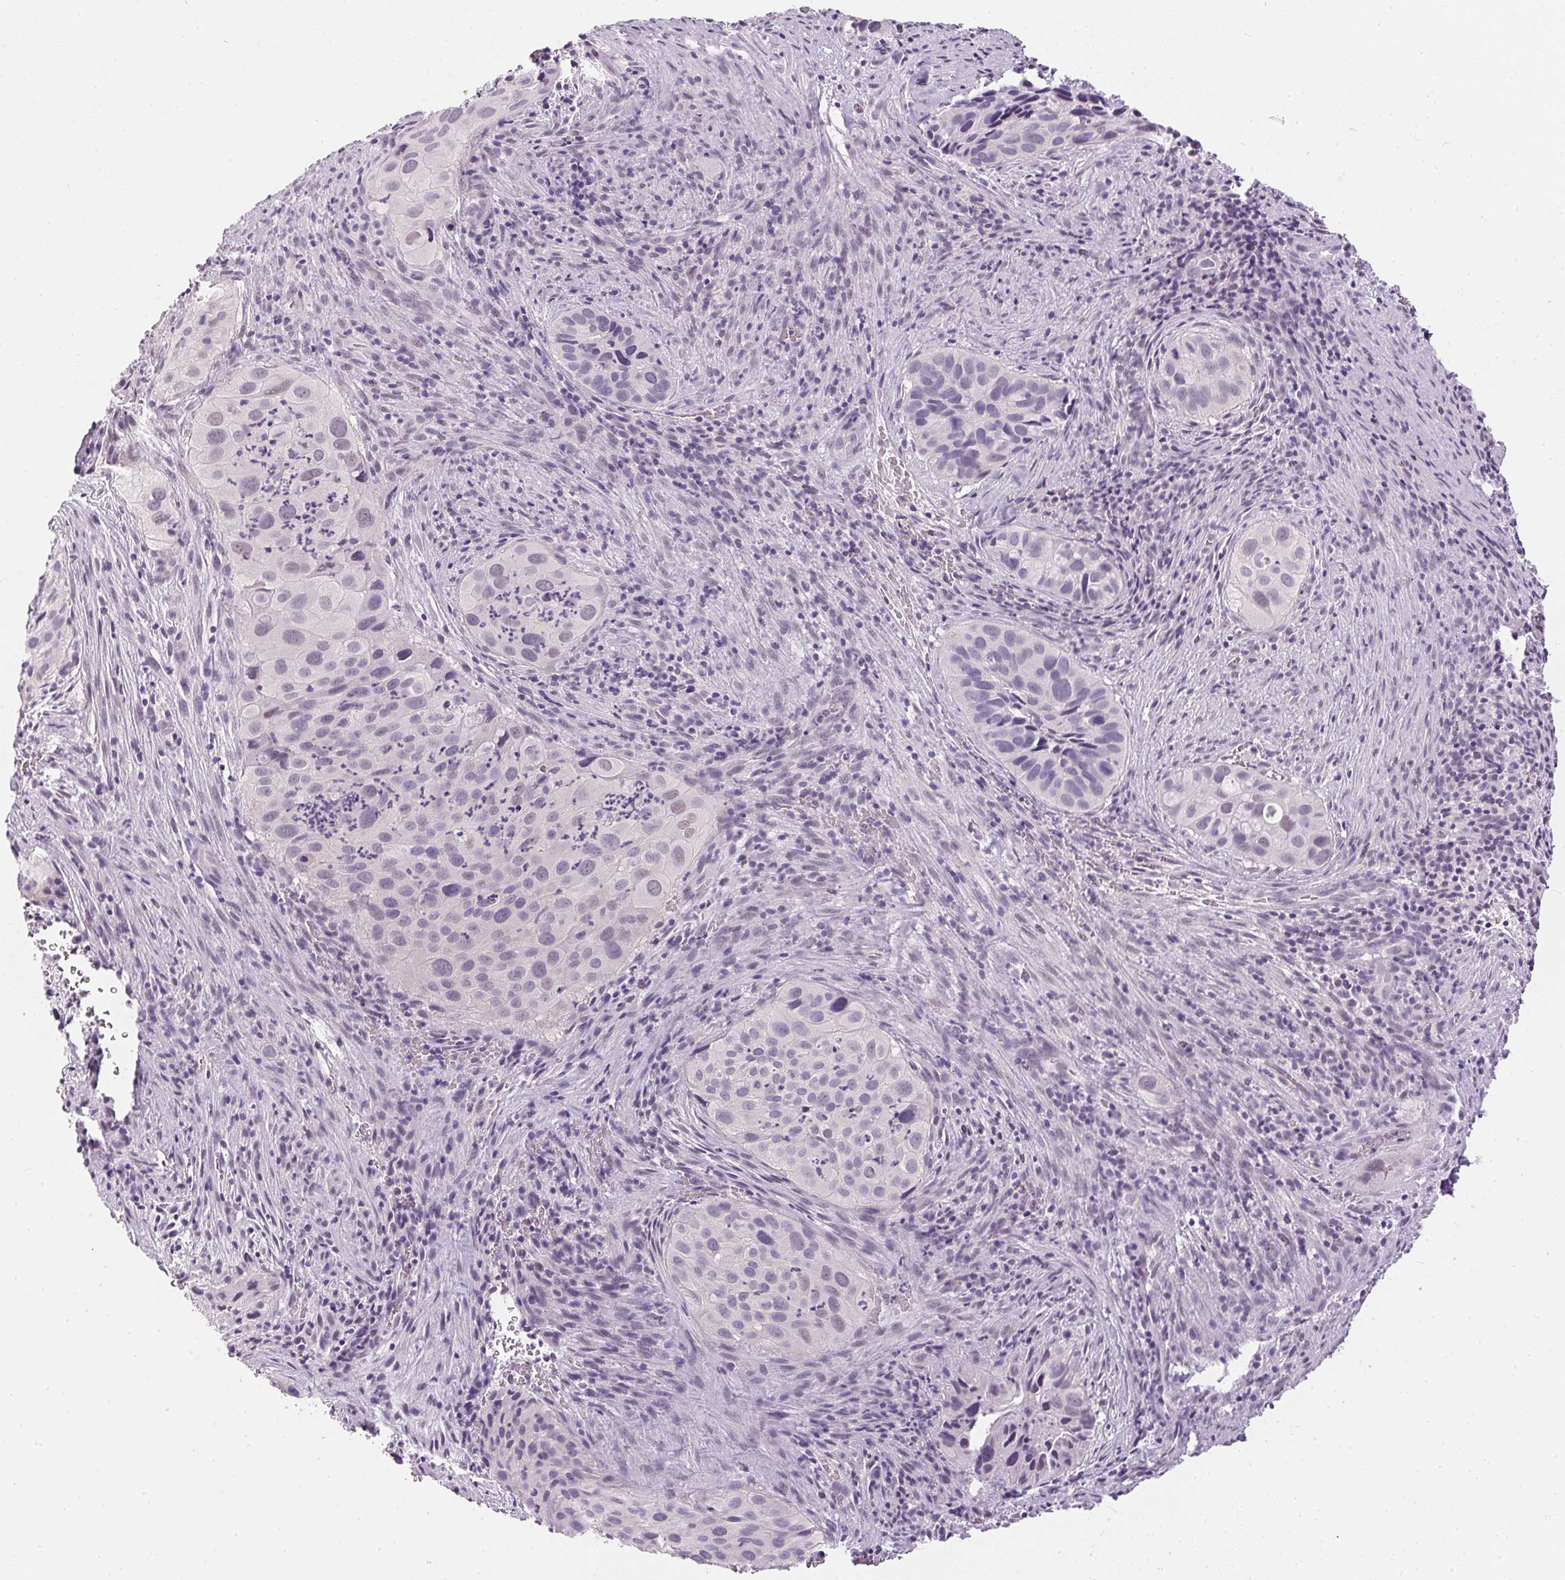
{"staining": {"intensity": "negative", "quantity": "none", "location": "none"}, "tissue": "cervical cancer", "cell_type": "Tumor cells", "image_type": "cancer", "snomed": [{"axis": "morphology", "description": "Squamous cell carcinoma, NOS"}, {"axis": "topography", "description": "Cervix"}], "caption": "Protein analysis of cervical cancer (squamous cell carcinoma) shows no significant expression in tumor cells.", "gene": "GBP6", "patient": {"sex": "female", "age": 38}}